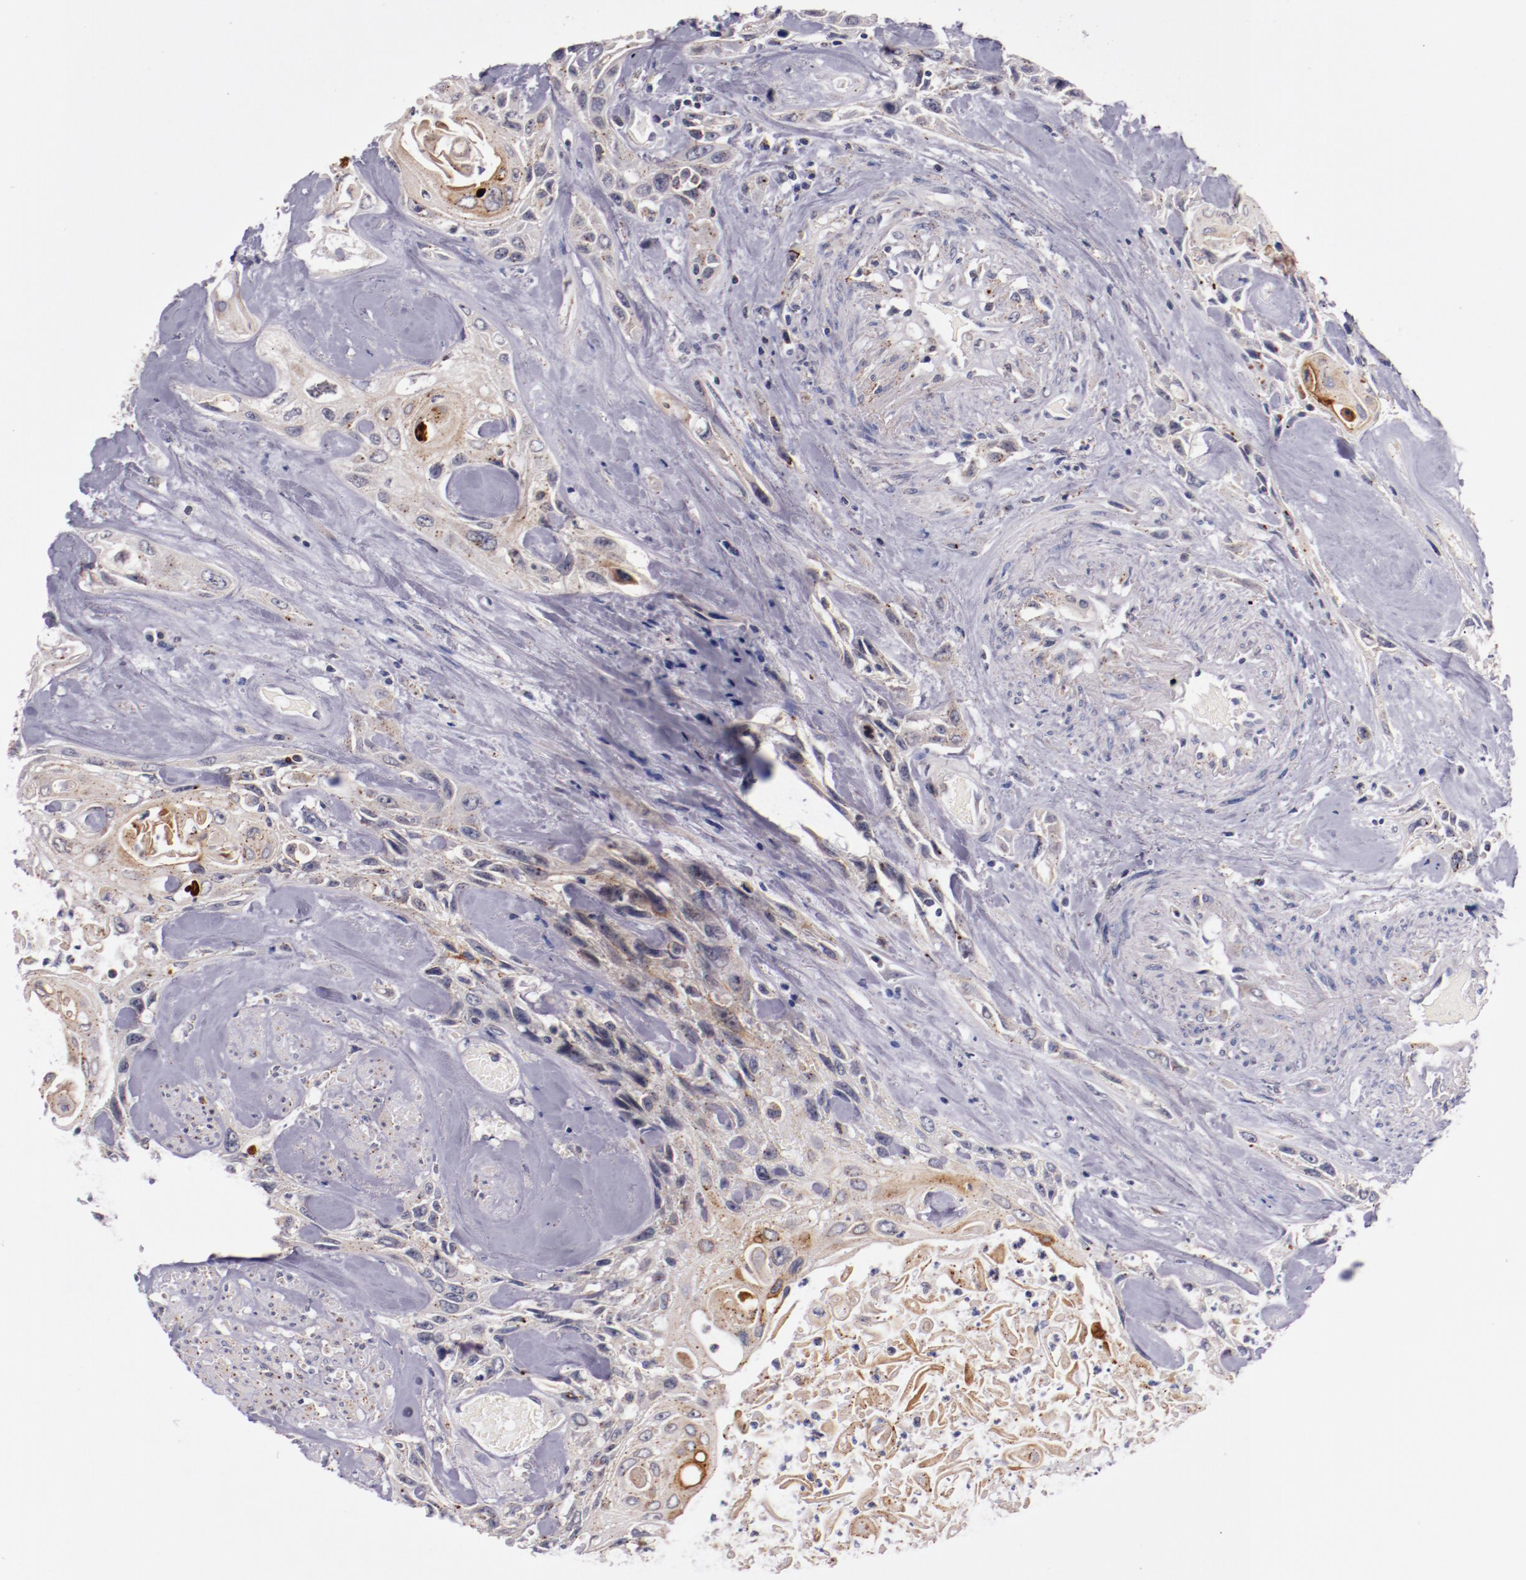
{"staining": {"intensity": "negative", "quantity": "none", "location": "none"}, "tissue": "urothelial cancer", "cell_type": "Tumor cells", "image_type": "cancer", "snomed": [{"axis": "morphology", "description": "Urothelial carcinoma, High grade"}, {"axis": "topography", "description": "Urinary bladder"}], "caption": "This image is of urothelial carcinoma (high-grade) stained with immunohistochemistry to label a protein in brown with the nuclei are counter-stained blue. There is no expression in tumor cells. (Immunohistochemistry (ihc), brightfield microscopy, high magnification).", "gene": "SYP", "patient": {"sex": "female", "age": 84}}